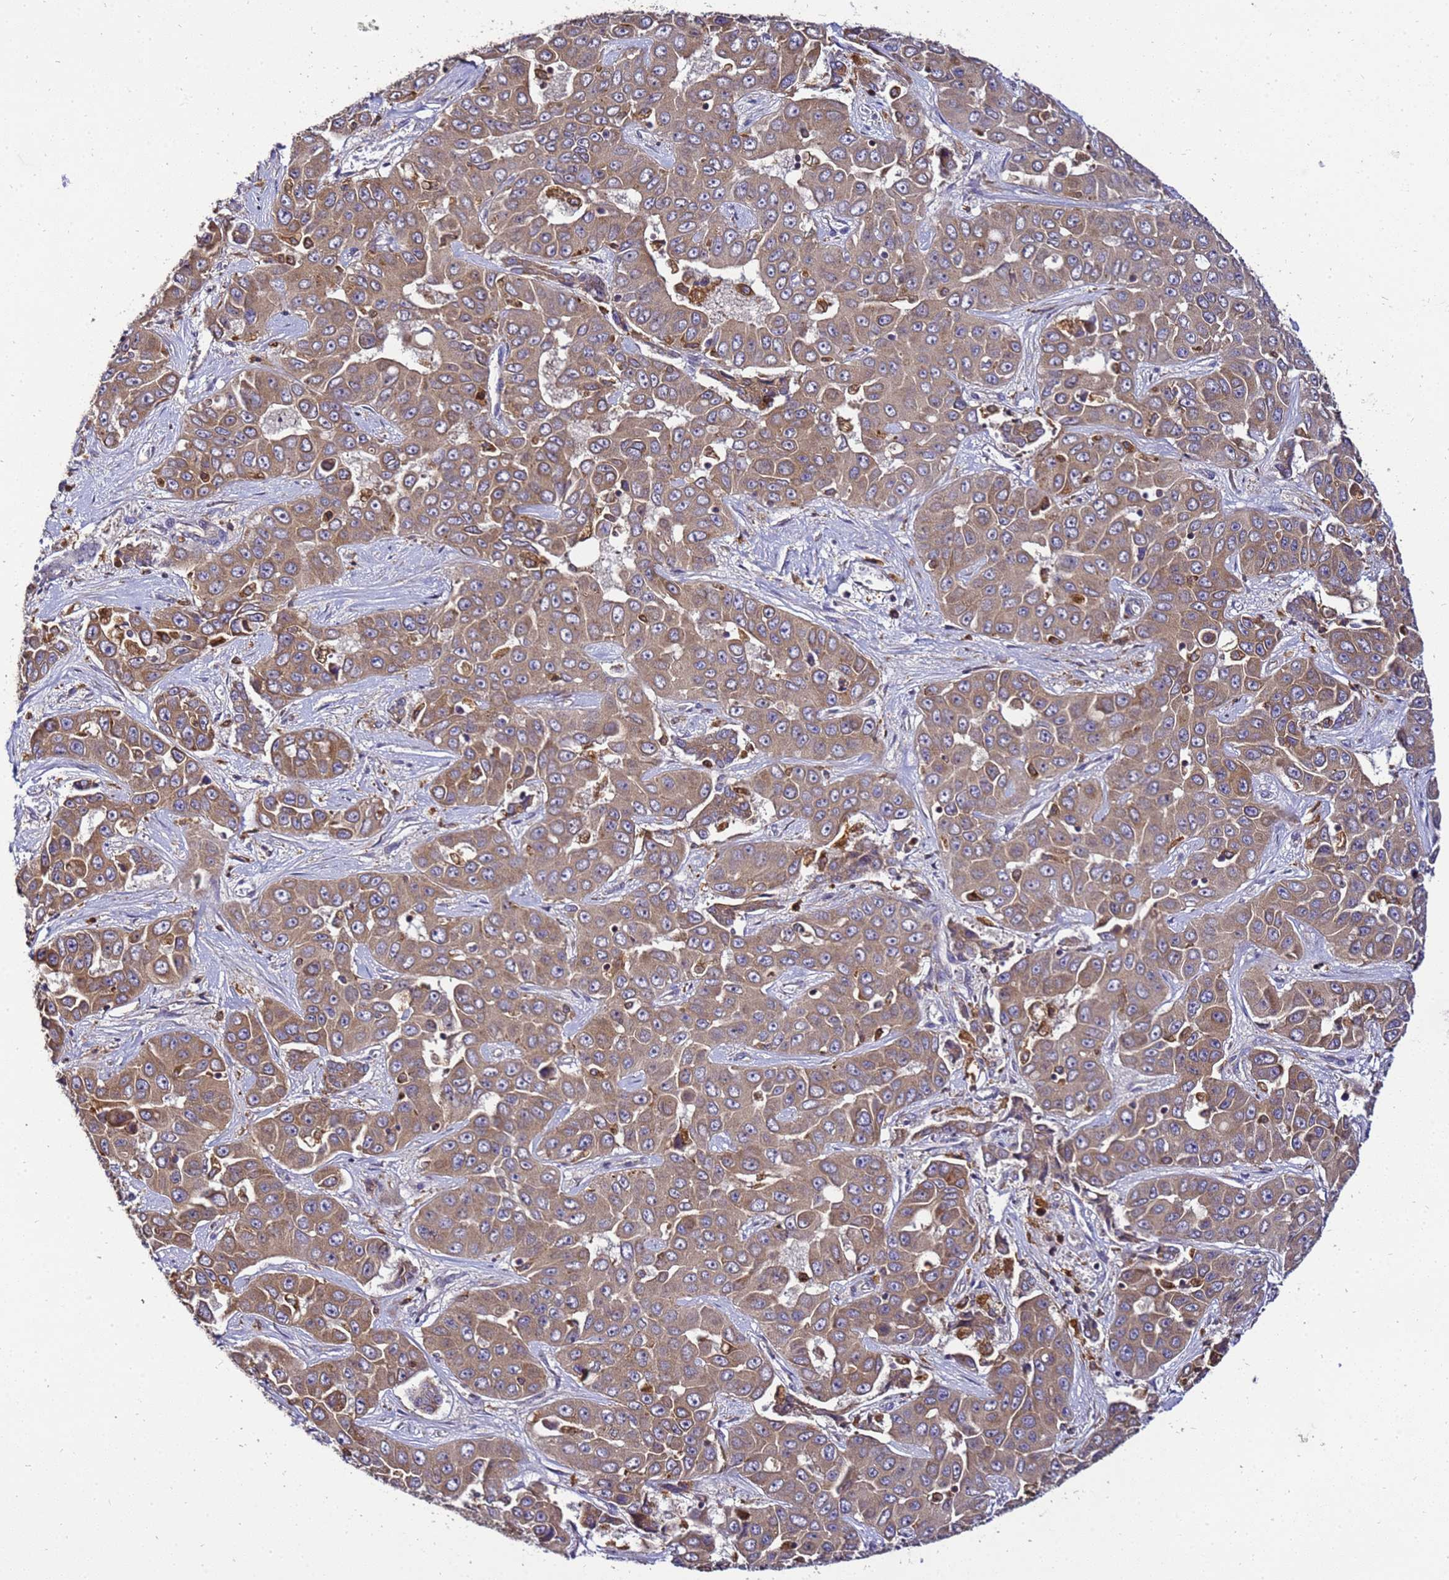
{"staining": {"intensity": "moderate", "quantity": ">75%", "location": "cytoplasmic/membranous"}, "tissue": "liver cancer", "cell_type": "Tumor cells", "image_type": "cancer", "snomed": [{"axis": "morphology", "description": "Cholangiocarcinoma"}, {"axis": "topography", "description": "Liver"}], "caption": "Brown immunohistochemical staining in human cholangiocarcinoma (liver) reveals moderate cytoplasmic/membranous expression in about >75% of tumor cells.", "gene": "ADPGK", "patient": {"sex": "female", "age": 52}}